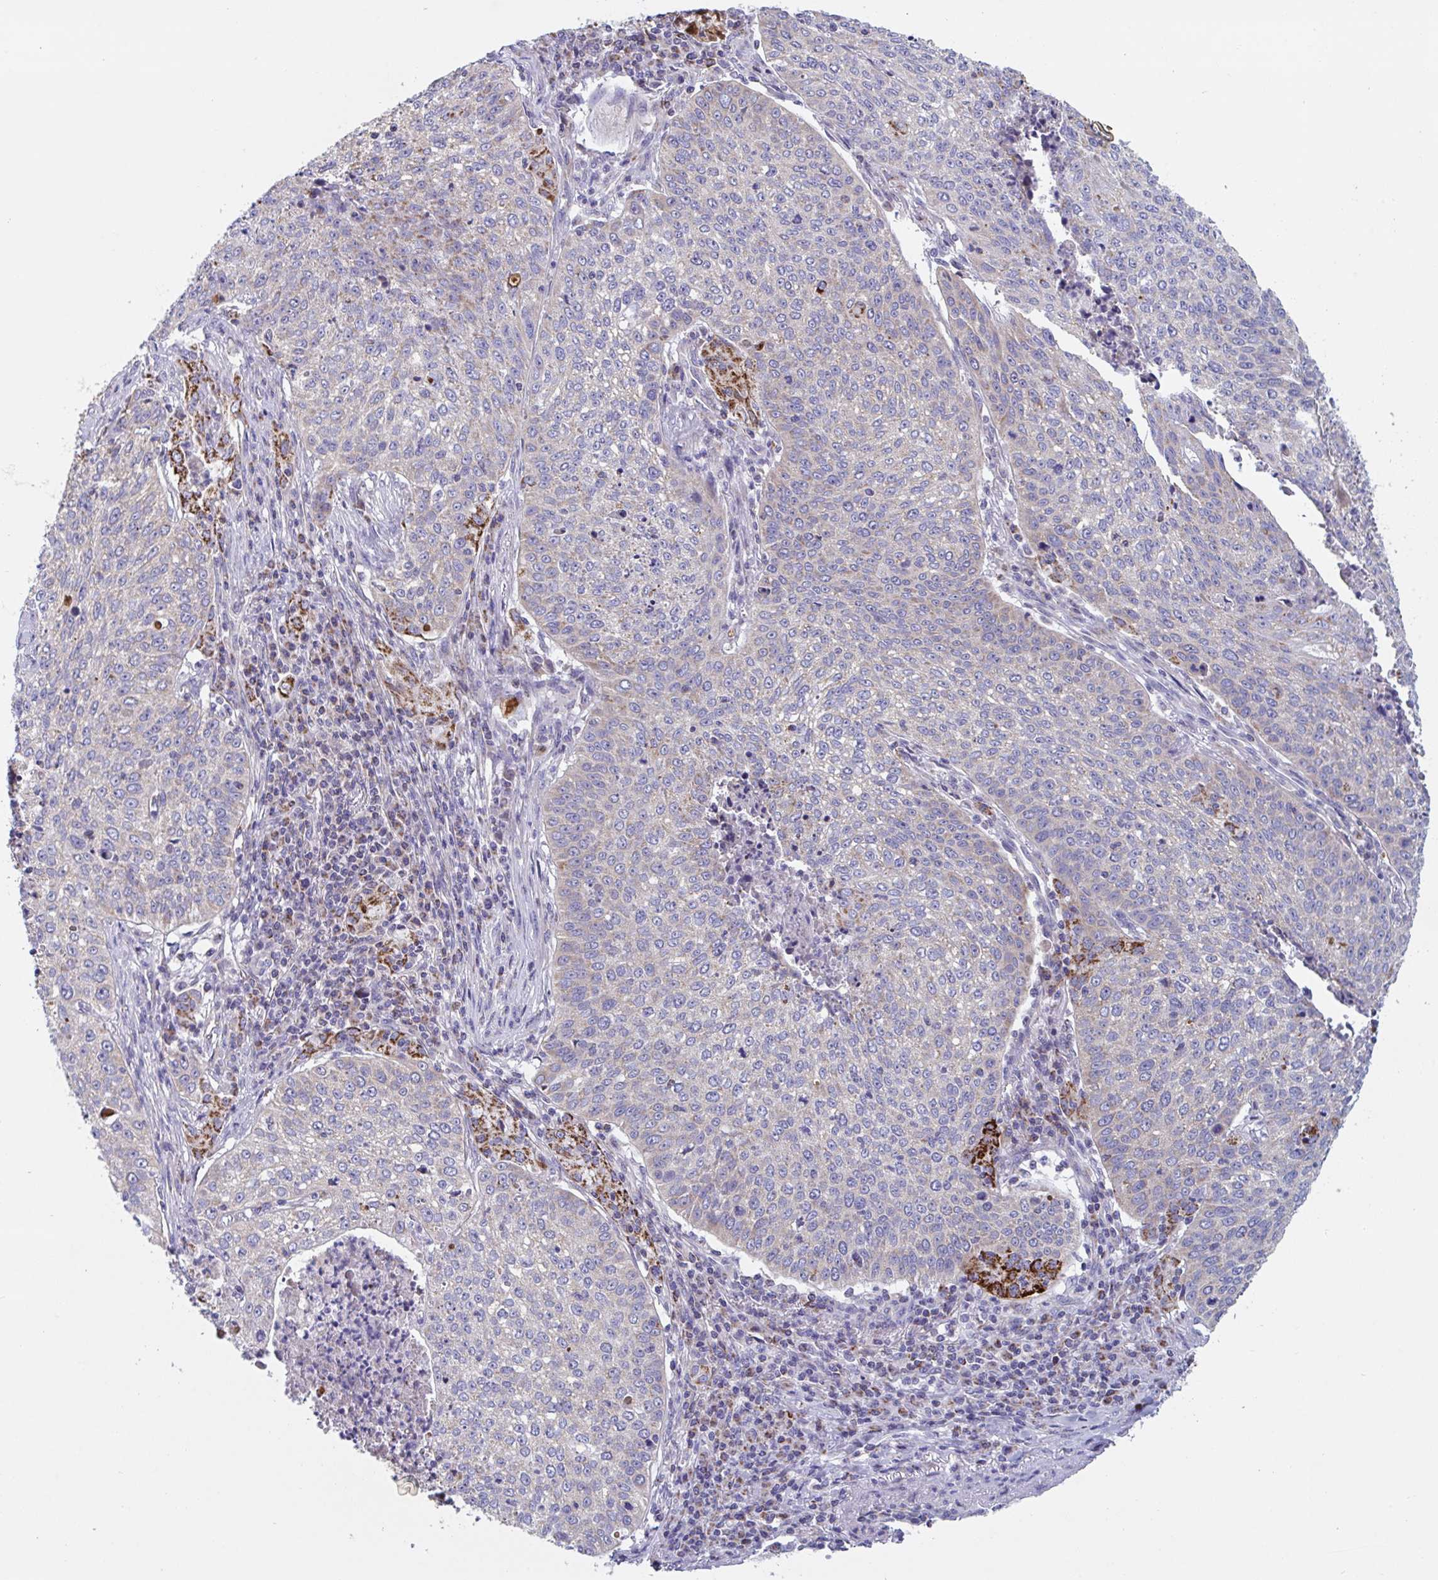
{"staining": {"intensity": "strong", "quantity": "25%-75%", "location": "cytoplasmic/membranous"}, "tissue": "lung cancer", "cell_type": "Tumor cells", "image_type": "cancer", "snomed": [{"axis": "morphology", "description": "Squamous cell carcinoma, NOS"}, {"axis": "topography", "description": "Lung"}], "caption": "An IHC image of neoplastic tissue is shown. Protein staining in brown shows strong cytoplasmic/membranous positivity in lung cancer (squamous cell carcinoma) within tumor cells.", "gene": "BCAT2", "patient": {"sex": "male", "age": 63}}